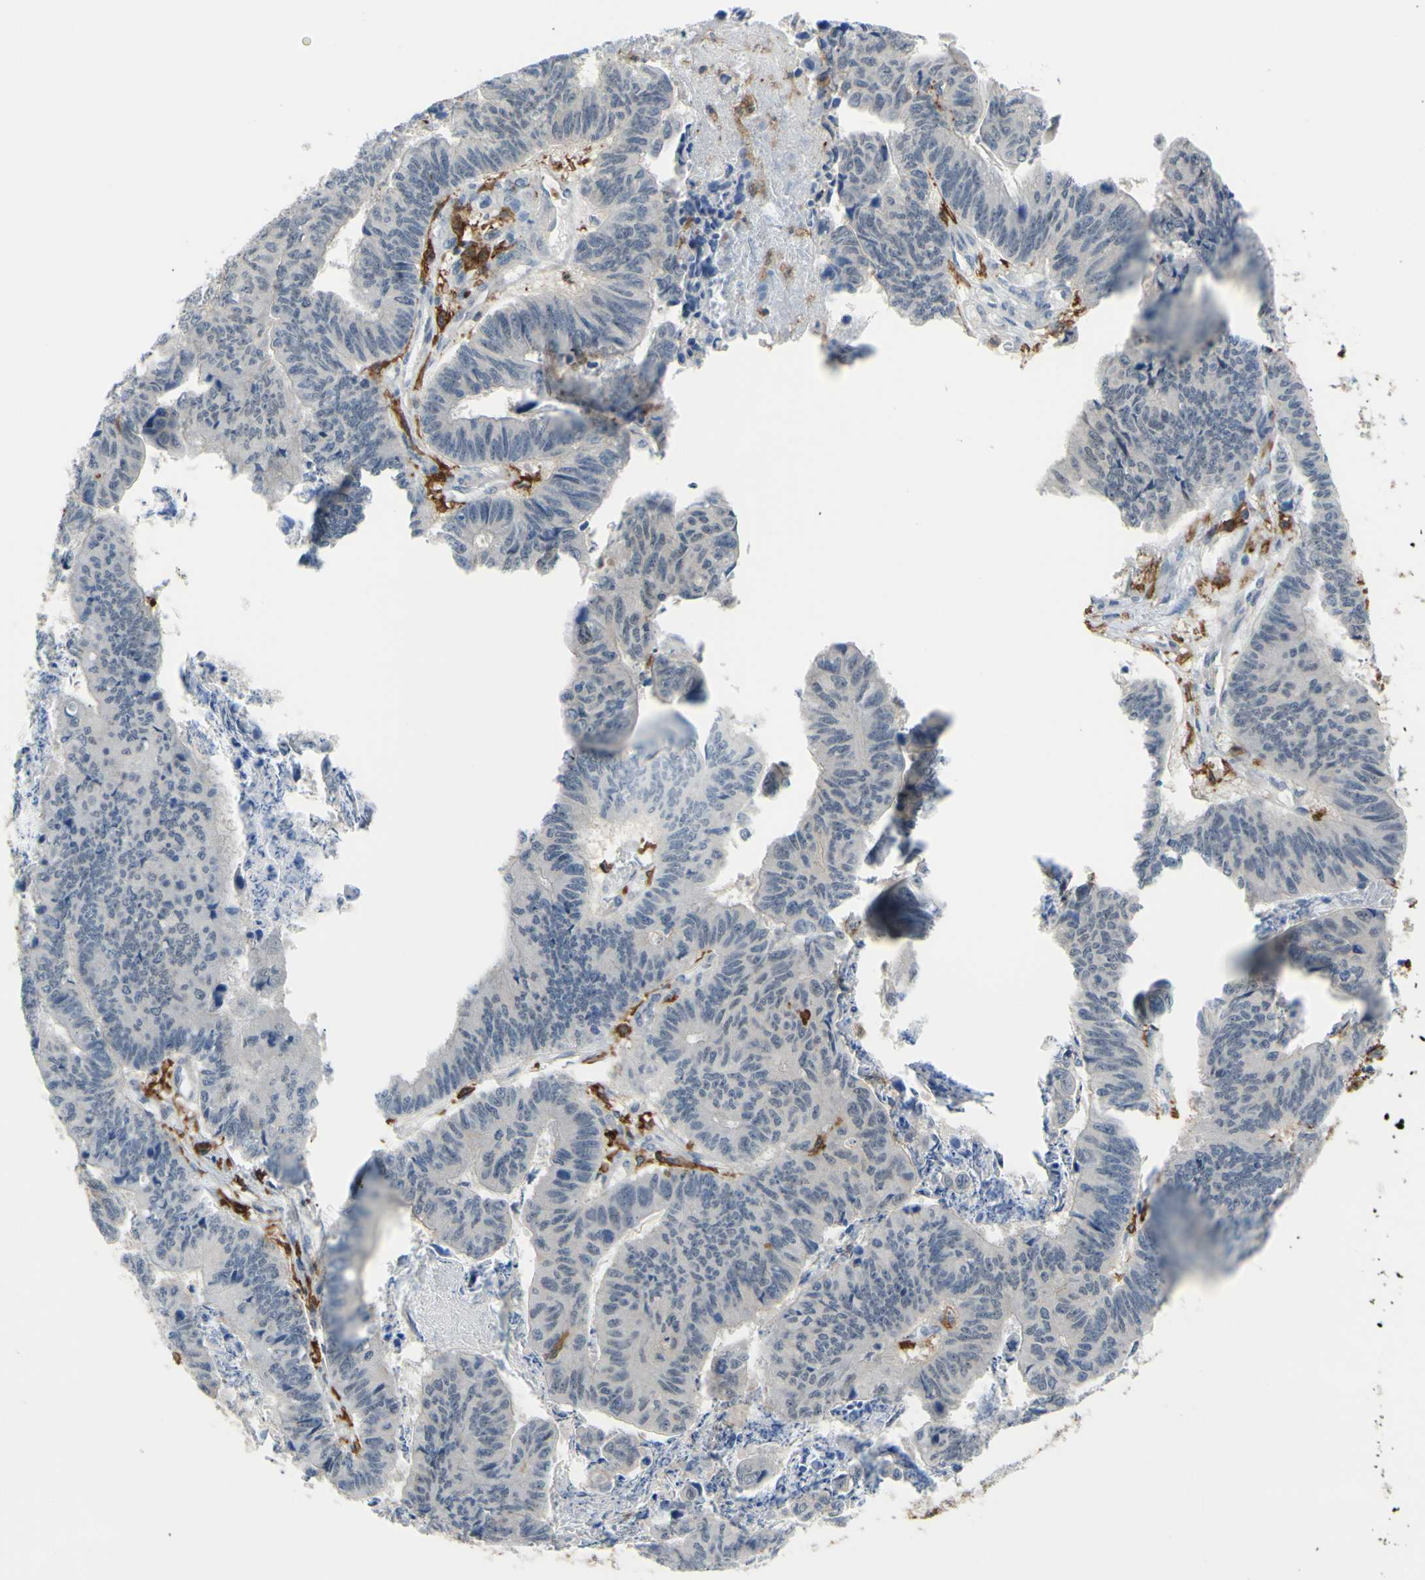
{"staining": {"intensity": "negative", "quantity": "none", "location": "none"}, "tissue": "stomach cancer", "cell_type": "Tumor cells", "image_type": "cancer", "snomed": [{"axis": "morphology", "description": "Adenocarcinoma, NOS"}, {"axis": "topography", "description": "Stomach, lower"}], "caption": "Tumor cells show no significant protein expression in stomach adenocarcinoma.", "gene": "FCGR2A", "patient": {"sex": "male", "age": 77}}